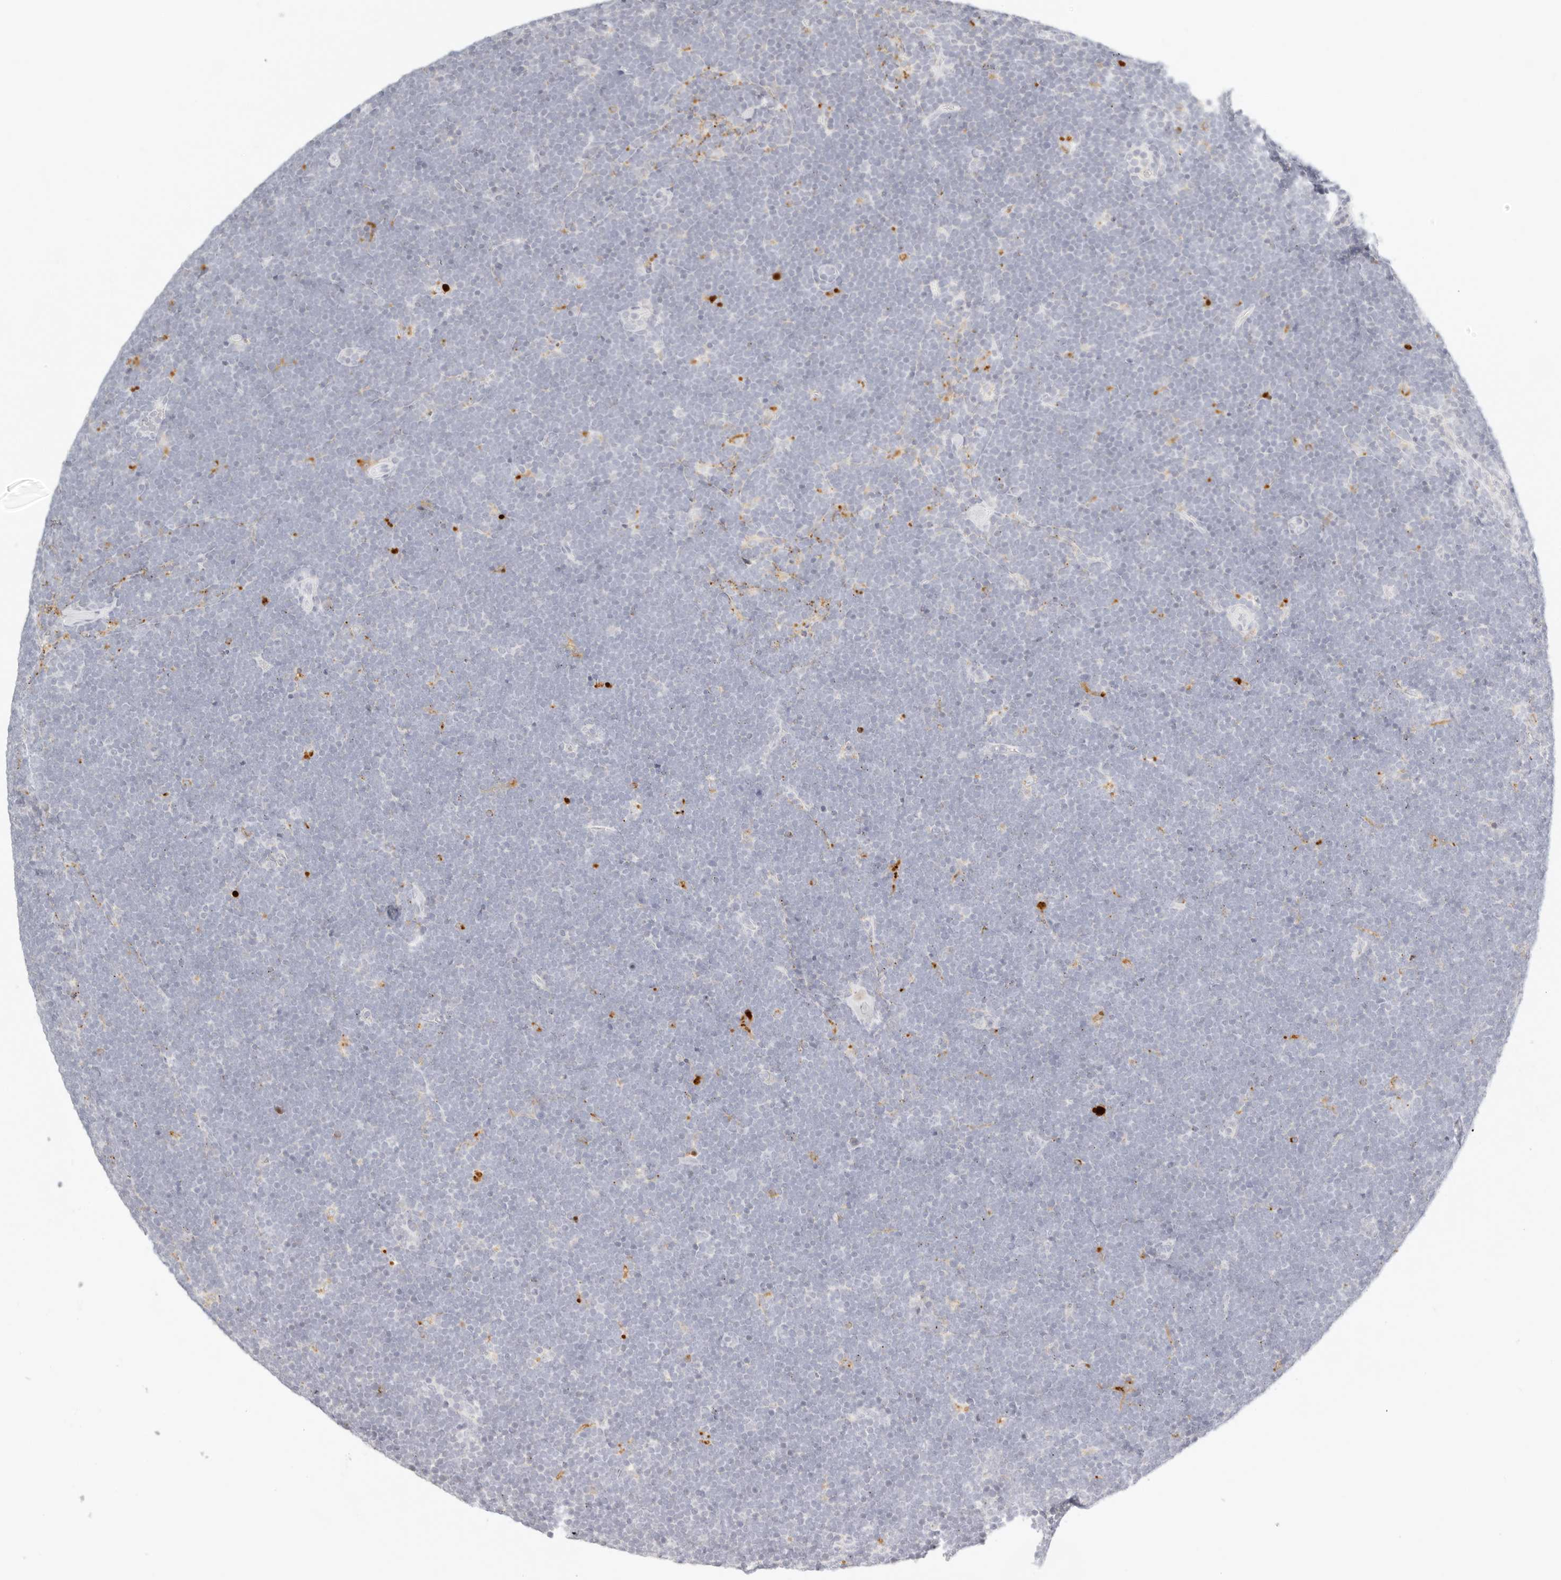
{"staining": {"intensity": "negative", "quantity": "none", "location": "none"}, "tissue": "lymphoma", "cell_type": "Tumor cells", "image_type": "cancer", "snomed": [{"axis": "morphology", "description": "Malignant lymphoma, non-Hodgkin's type, High grade"}, {"axis": "topography", "description": "Lymph node"}], "caption": "An image of human lymphoma is negative for staining in tumor cells.", "gene": "RNASET2", "patient": {"sex": "male", "age": 13}}